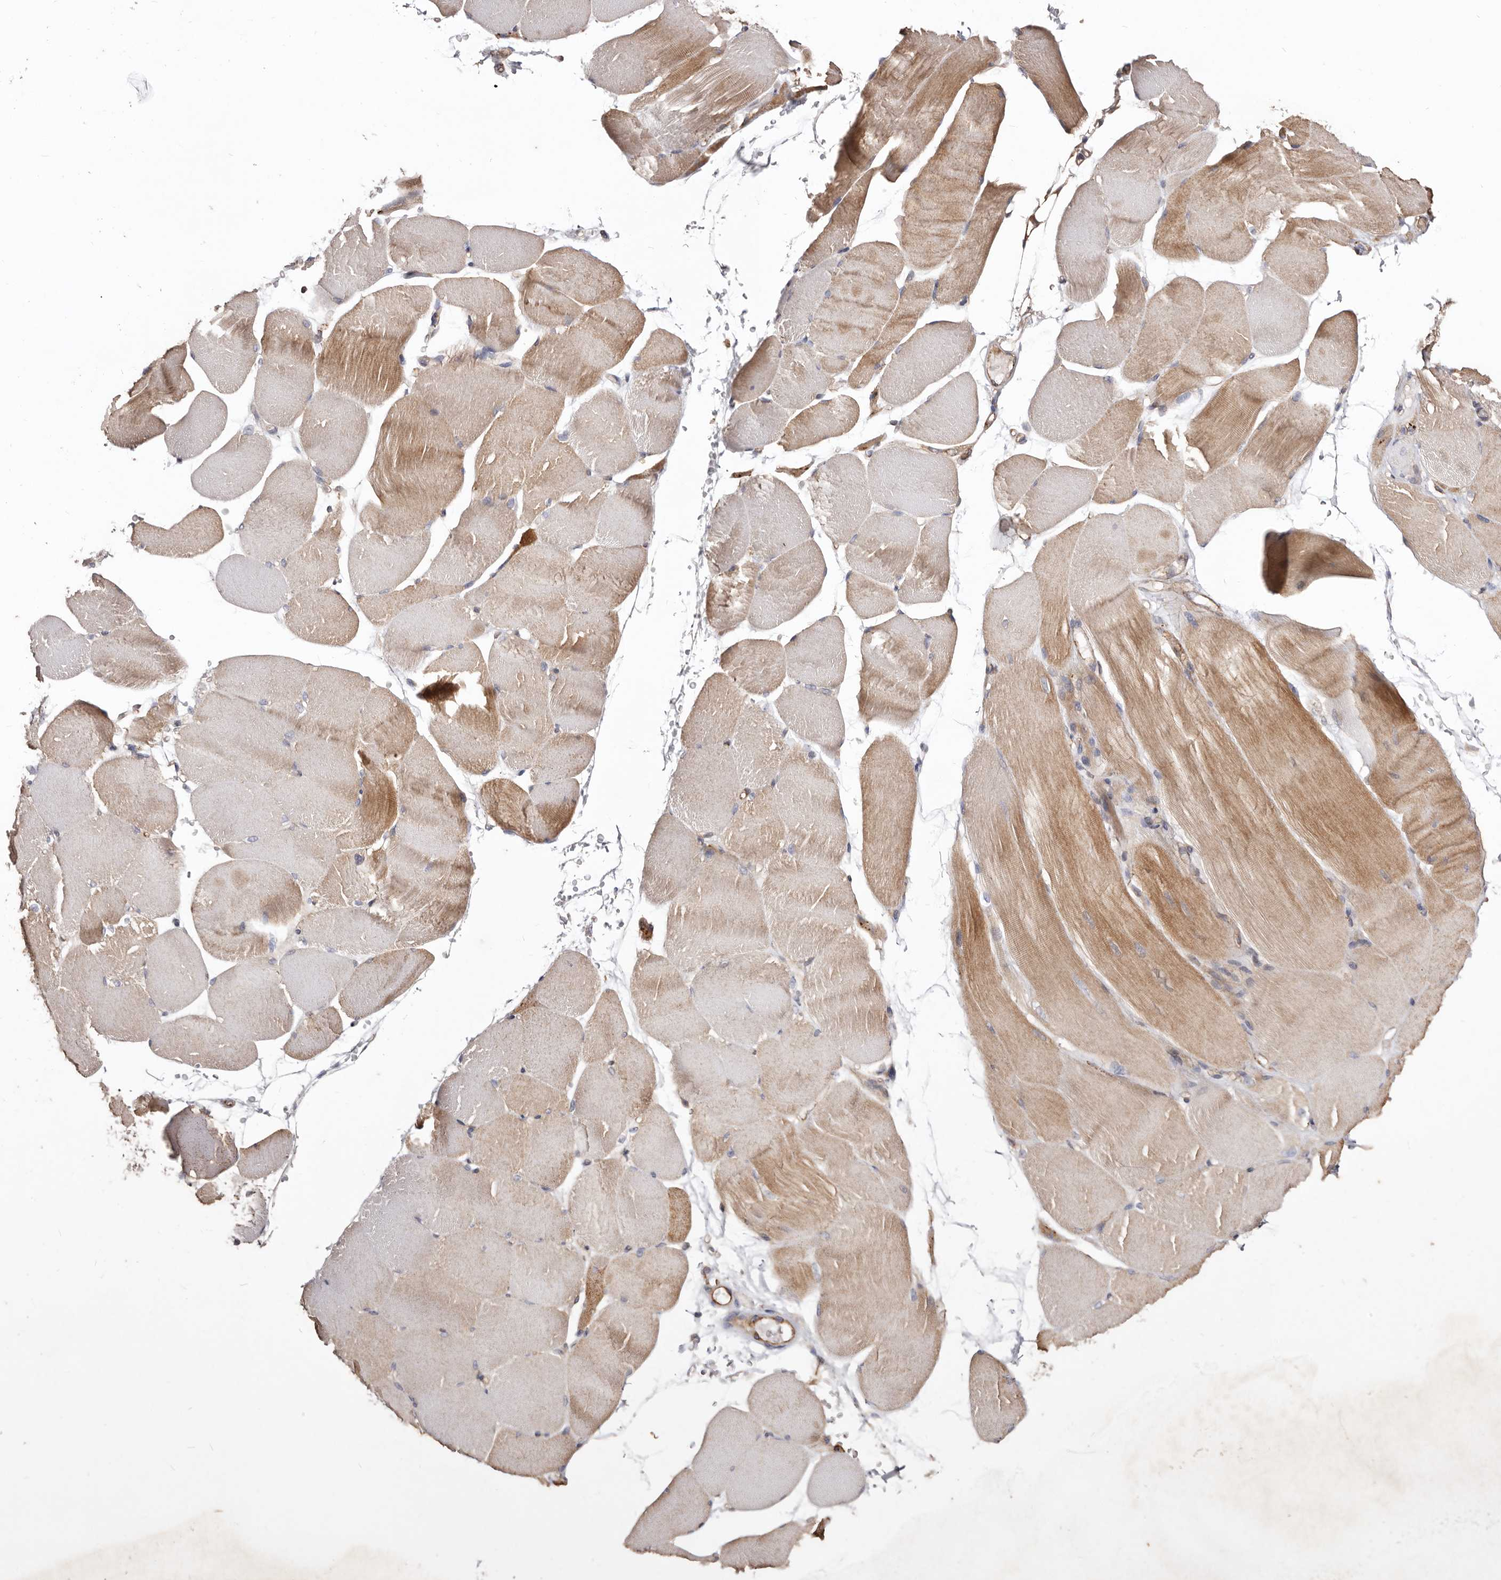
{"staining": {"intensity": "moderate", "quantity": "25%-75%", "location": "cytoplasmic/membranous"}, "tissue": "skeletal muscle", "cell_type": "Myocytes", "image_type": "normal", "snomed": [{"axis": "morphology", "description": "Normal tissue, NOS"}, {"axis": "topography", "description": "Skeletal muscle"}, {"axis": "topography", "description": "Parathyroid gland"}], "caption": "Myocytes display moderate cytoplasmic/membranous expression in approximately 25%-75% of cells in normal skeletal muscle. Immunohistochemistry stains the protein in brown and the nuclei are stained blue.", "gene": "LRRC25", "patient": {"sex": "female", "age": 37}}